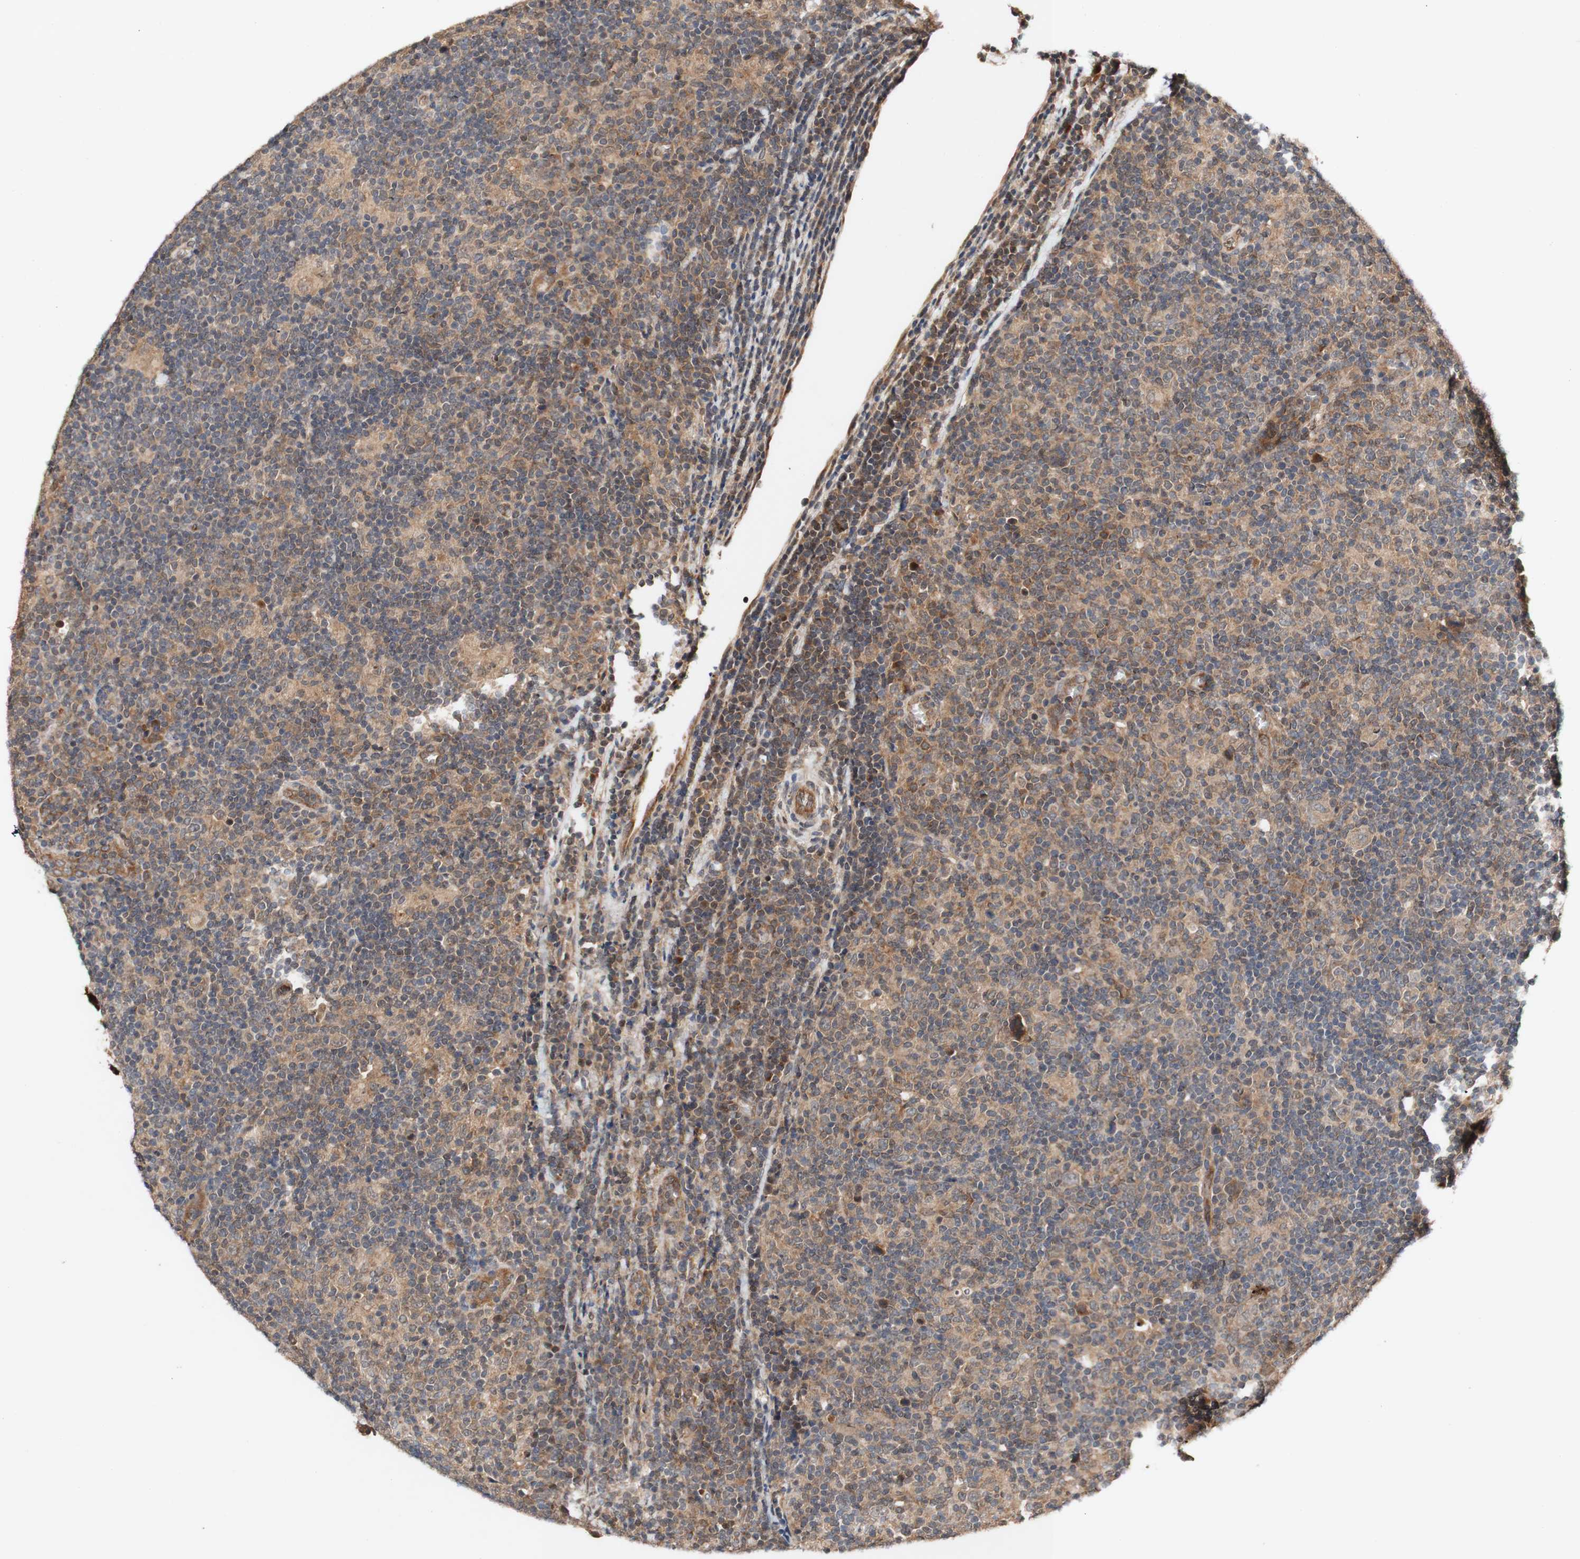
{"staining": {"intensity": "weak", "quantity": ">75%", "location": "cytoplasmic/membranous"}, "tissue": "lymphoma", "cell_type": "Tumor cells", "image_type": "cancer", "snomed": [{"axis": "morphology", "description": "Hodgkin's disease, NOS"}, {"axis": "topography", "description": "Lymph node"}], "caption": "A photomicrograph showing weak cytoplasmic/membranous expression in about >75% of tumor cells in lymphoma, as visualized by brown immunohistochemical staining.", "gene": "PIN1", "patient": {"sex": "female", "age": 57}}